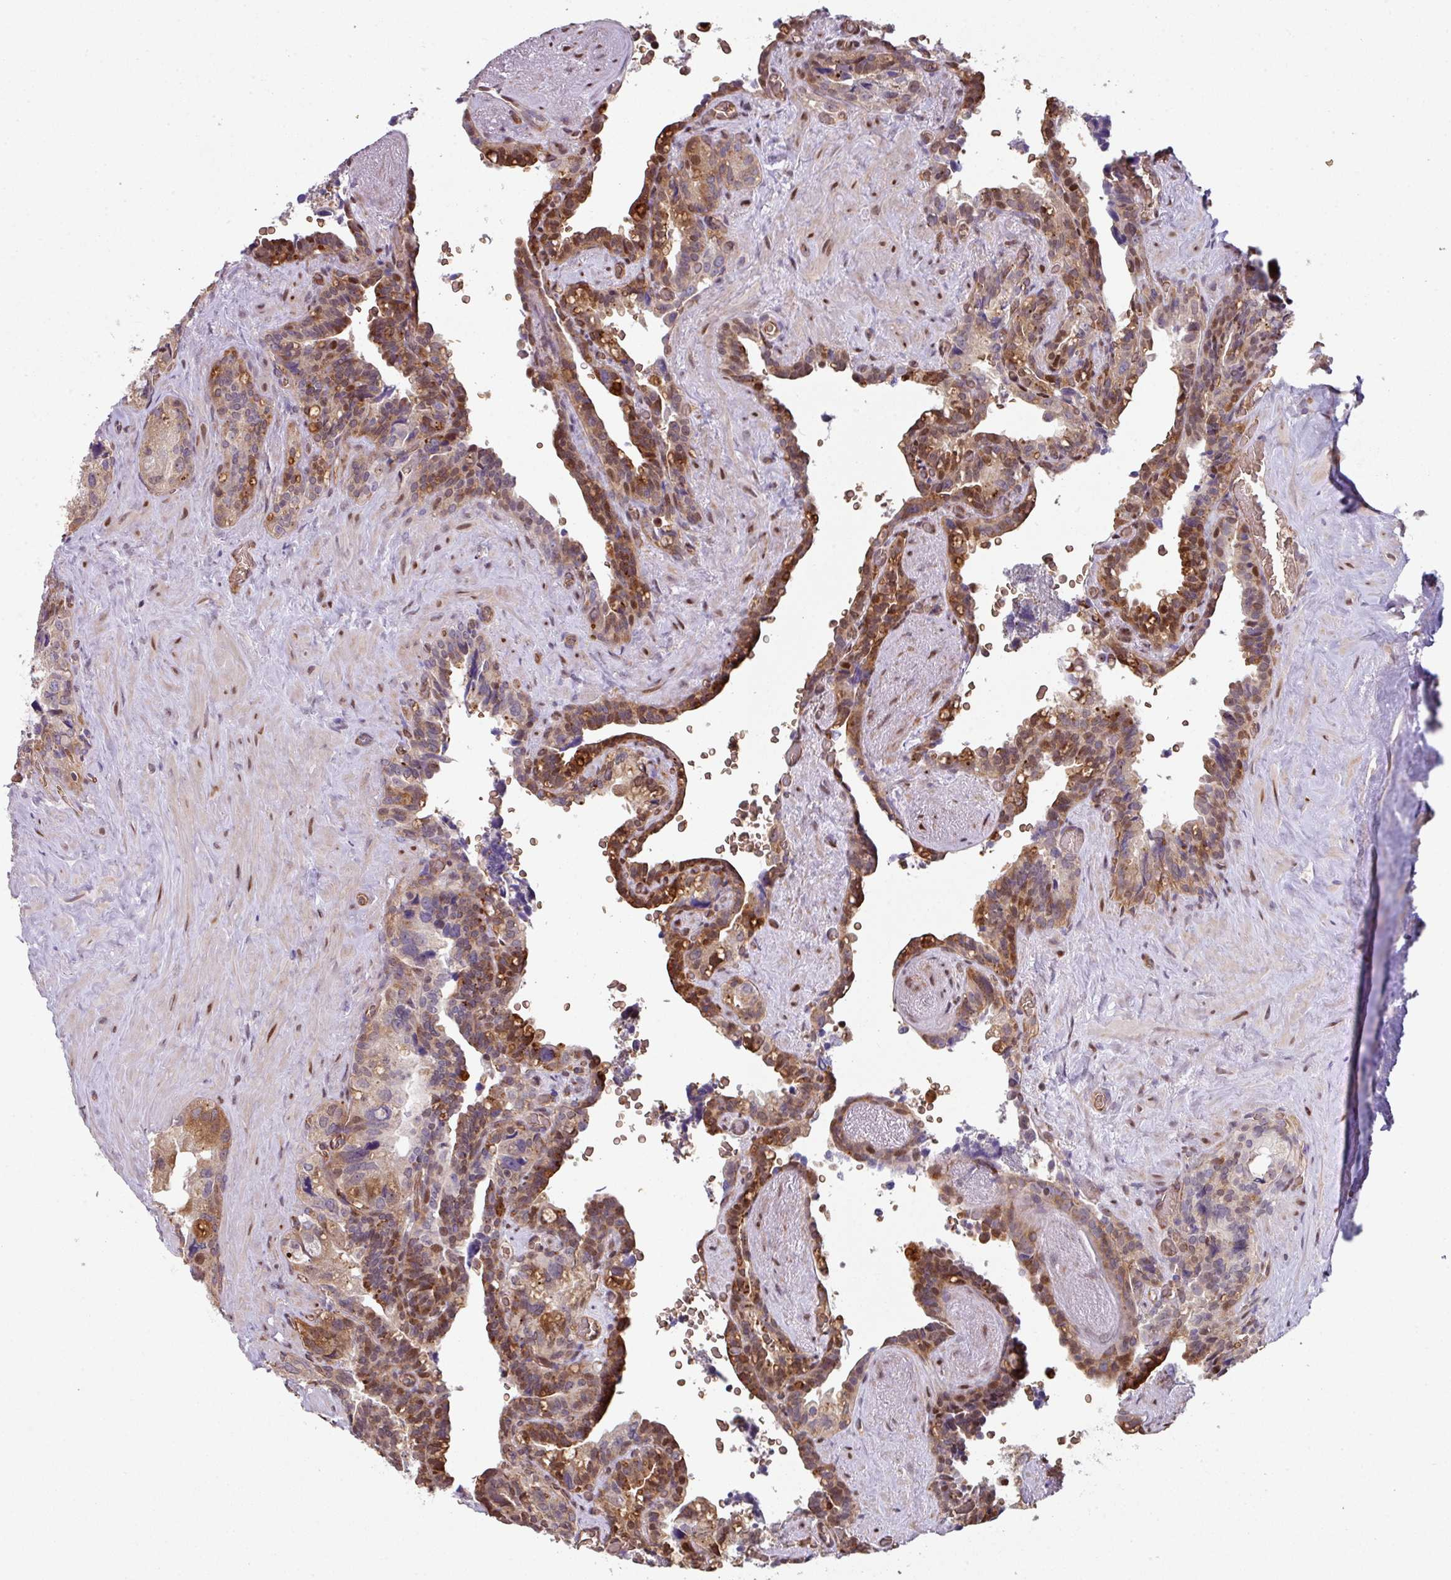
{"staining": {"intensity": "strong", "quantity": "25%-75%", "location": "cytoplasmic/membranous,nuclear"}, "tissue": "seminal vesicle", "cell_type": "Glandular cells", "image_type": "normal", "snomed": [{"axis": "morphology", "description": "Normal tissue, NOS"}, {"axis": "topography", "description": "Seminal veicle"}], "caption": "This histopathology image demonstrates immunohistochemistry staining of normal seminal vesicle, with high strong cytoplasmic/membranous,nuclear staining in about 25%-75% of glandular cells.", "gene": "ANO9", "patient": {"sex": "male", "age": 68}}